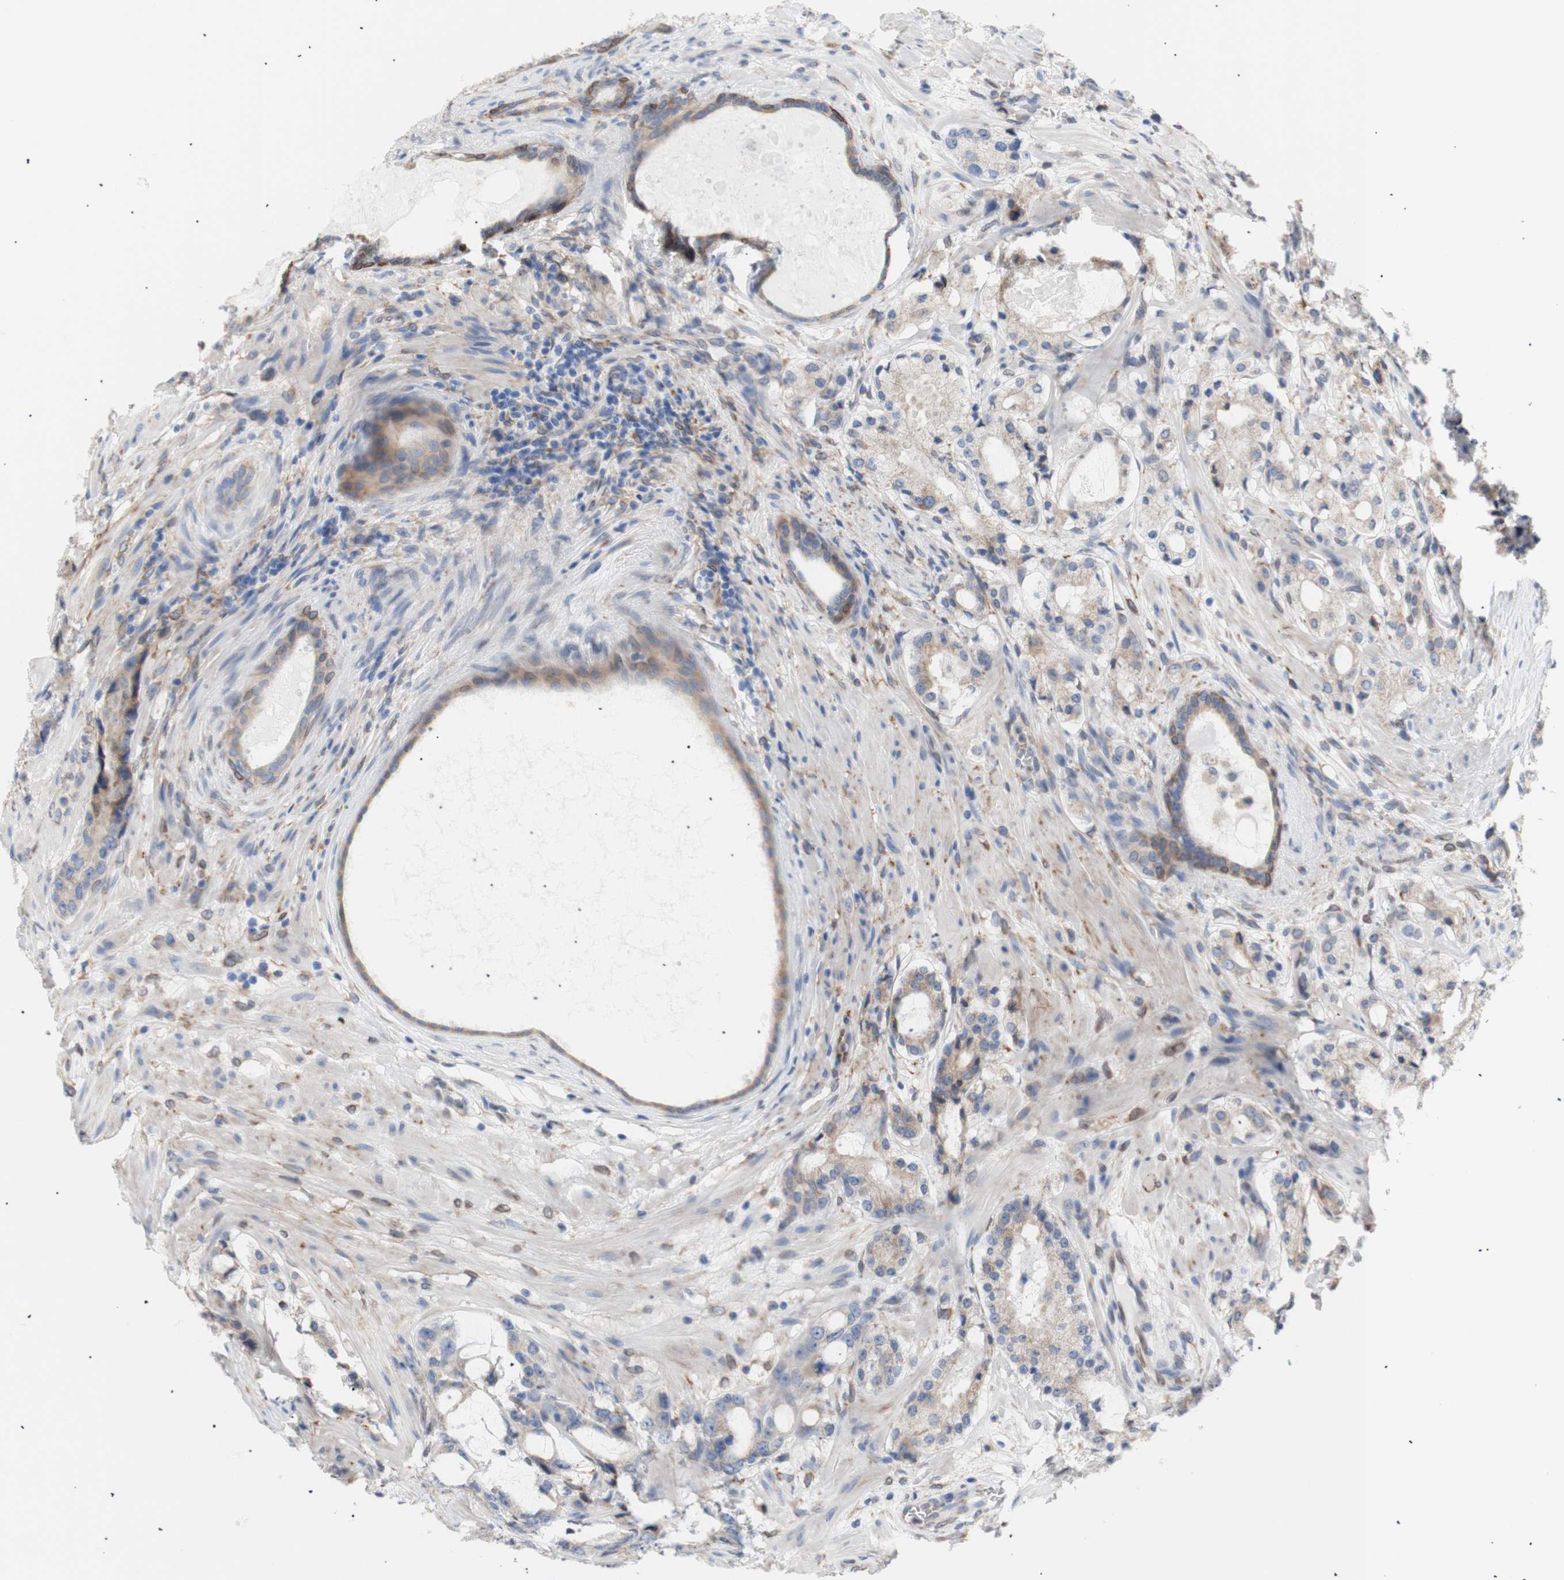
{"staining": {"intensity": "weak", "quantity": ">75%", "location": "cytoplasmic/membranous"}, "tissue": "prostate cancer", "cell_type": "Tumor cells", "image_type": "cancer", "snomed": [{"axis": "morphology", "description": "Adenocarcinoma, High grade"}, {"axis": "topography", "description": "Prostate"}], "caption": "Immunohistochemistry (DAB) staining of human high-grade adenocarcinoma (prostate) displays weak cytoplasmic/membranous protein positivity in about >75% of tumor cells.", "gene": "ERLIN1", "patient": {"sex": "male", "age": 65}}